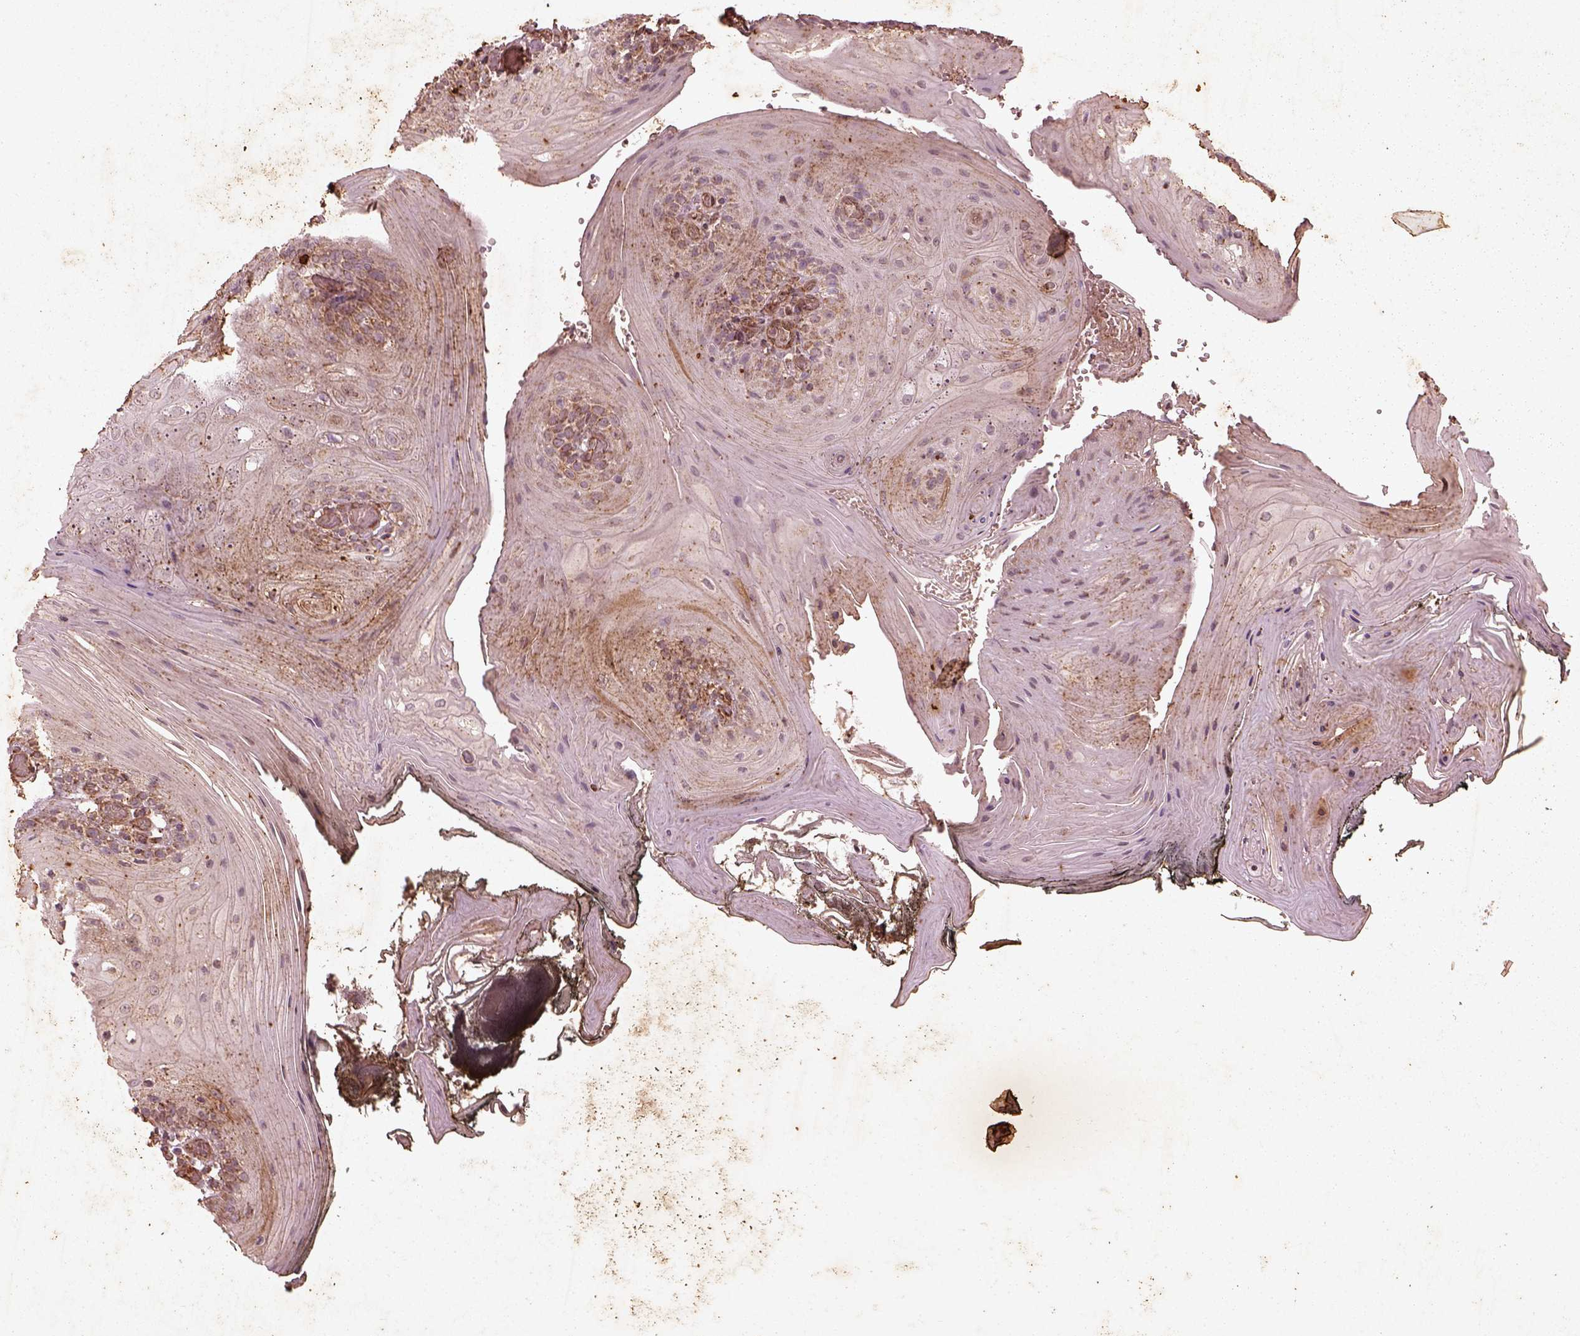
{"staining": {"intensity": "moderate", "quantity": "<25%", "location": "cytoplasmic/membranous"}, "tissue": "oral mucosa", "cell_type": "Squamous epithelial cells", "image_type": "normal", "snomed": [{"axis": "morphology", "description": "Normal tissue, NOS"}, {"axis": "topography", "description": "Oral tissue"}], "caption": "Normal oral mucosa was stained to show a protein in brown. There is low levels of moderate cytoplasmic/membranous positivity in about <25% of squamous epithelial cells. The protein of interest is stained brown, and the nuclei are stained in blue (DAB (3,3'-diaminobenzidine) IHC with brightfield microscopy, high magnification).", "gene": "ENSG00000285130", "patient": {"sex": "male", "age": 9}}